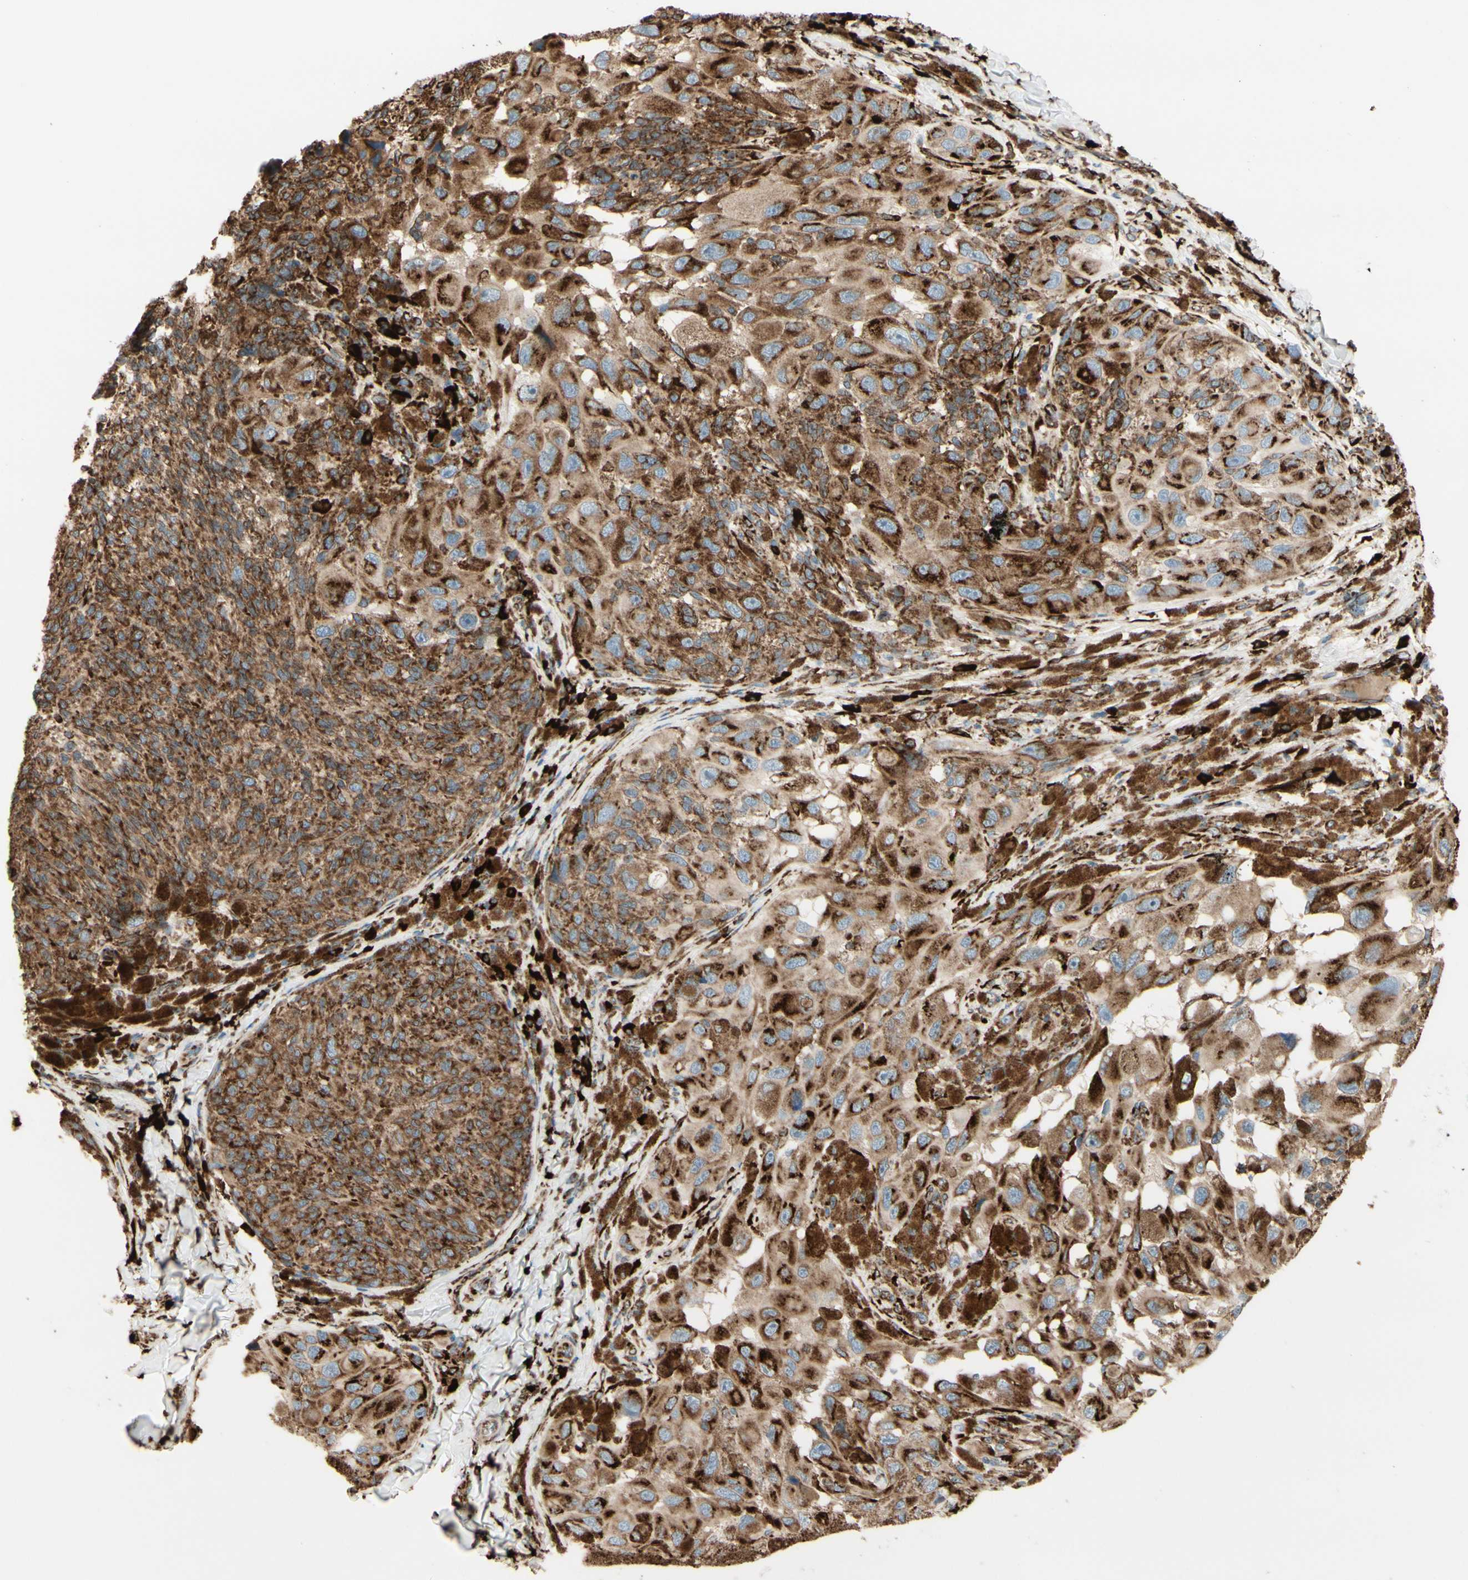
{"staining": {"intensity": "strong", "quantity": ">75%", "location": "cytoplasmic/membranous"}, "tissue": "melanoma", "cell_type": "Tumor cells", "image_type": "cancer", "snomed": [{"axis": "morphology", "description": "Malignant melanoma, NOS"}, {"axis": "topography", "description": "Skin"}], "caption": "Human melanoma stained for a protein (brown) displays strong cytoplasmic/membranous positive positivity in approximately >75% of tumor cells.", "gene": "RRBP1", "patient": {"sex": "female", "age": 73}}